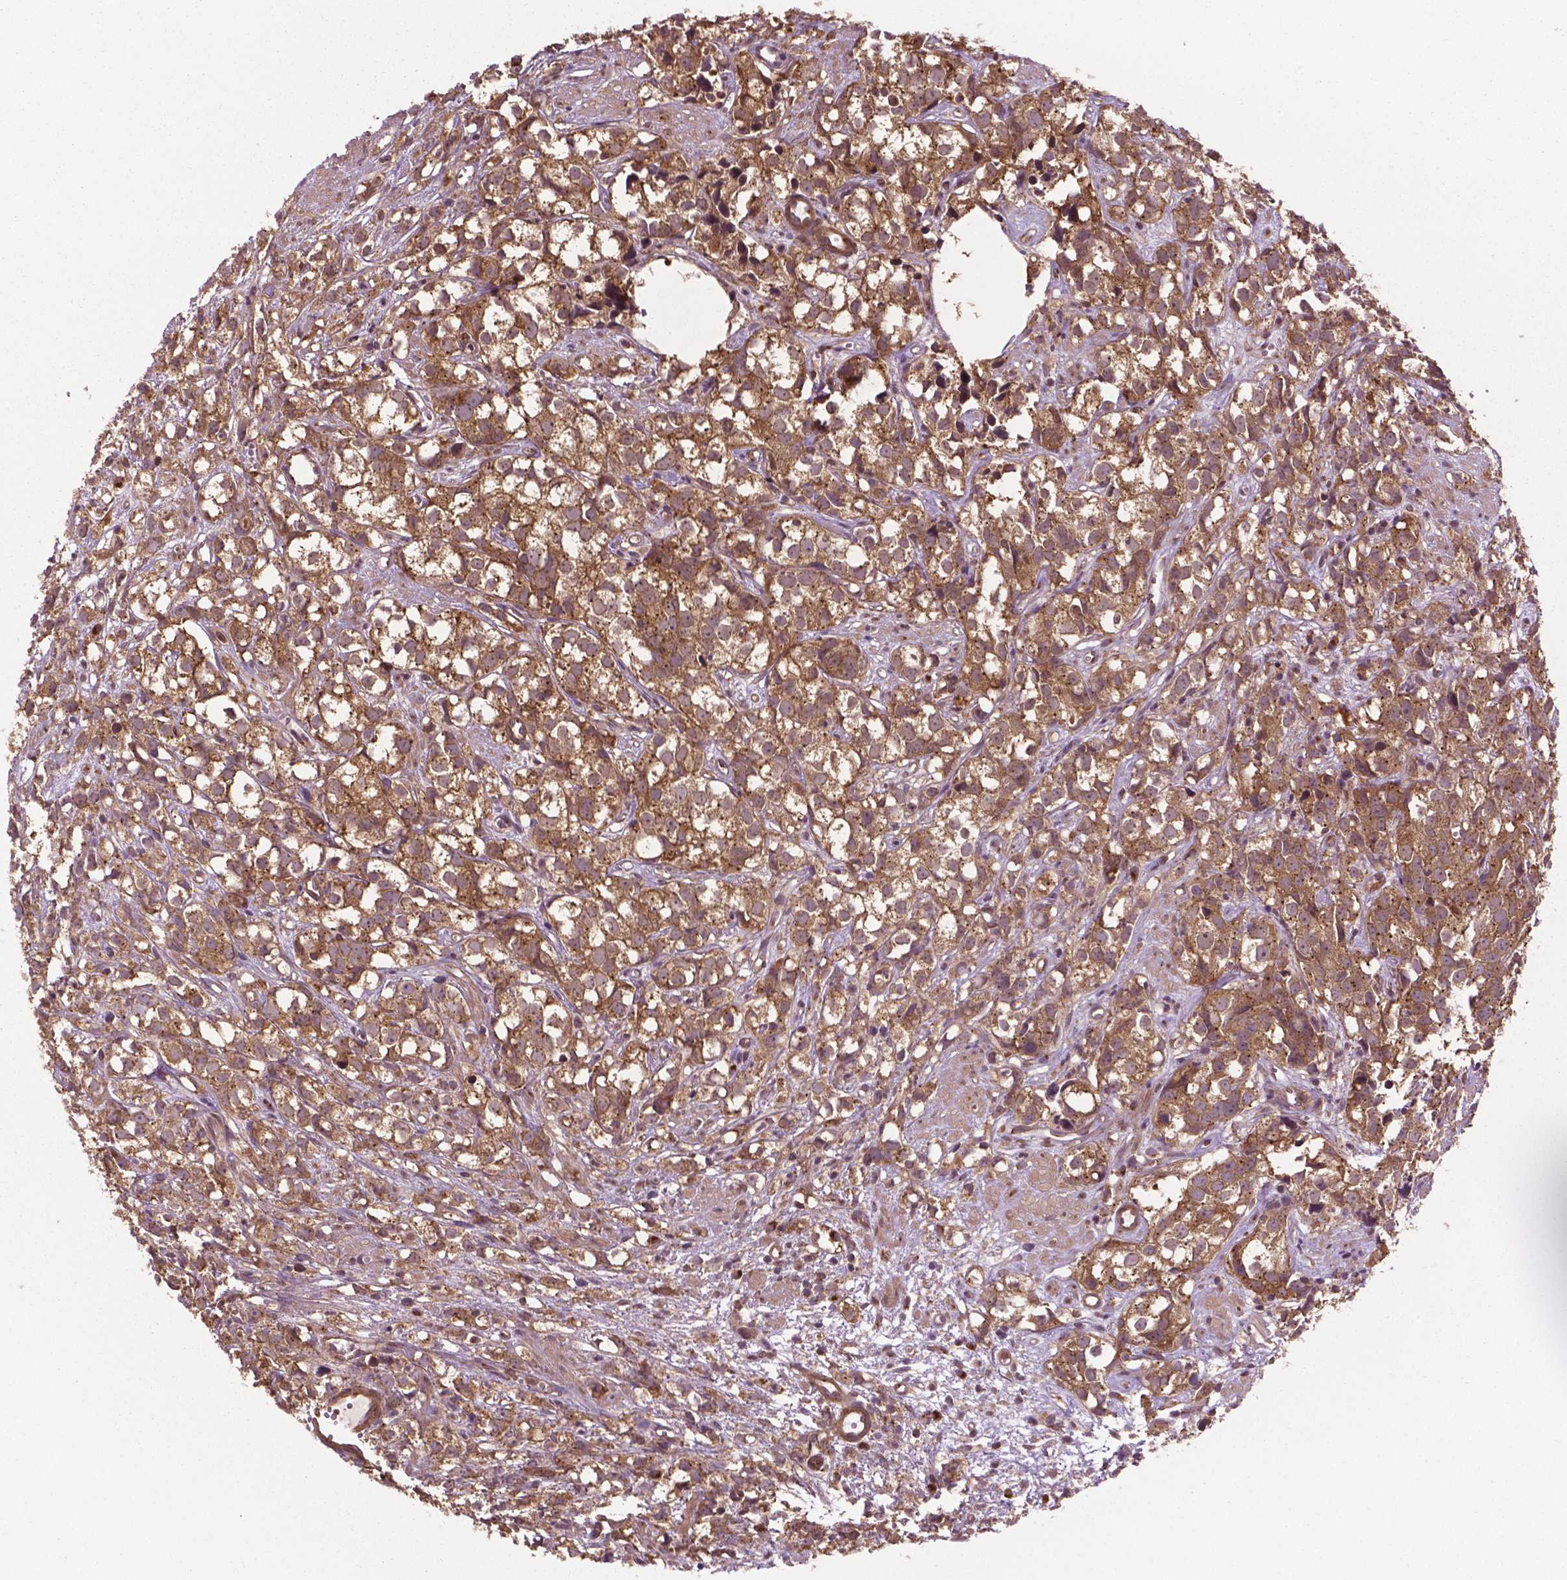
{"staining": {"intensity": "moderate", "quantity": ">75%", "location": "cytoplasmic/membranous"}, "tissue": "prostate cancer", "cell_type": "Tumor cells", "image_type": "cancer", "snomed": [{"axis": "morphology", "description": "Adenocarcinoma, High grade"}, {"axis": "topography", "description": "Prostate"}], "caption": "Immunohistochemistry (IHC) staining of prostate cancer (adenocarcinoma (high-grade)), which demonstrates medium levels of moderate cytoplasmic/membranous positivity in approximately >75% of tumor cells indicating moderate cytoplasmic/membranous protein expression. The staining was performed using DAB (brown) for protein detection and nuclei were counterstained in hematoxylin (blue).", "gene": "PPP1CB", "patient": {"sex": "male", "age": 68}}